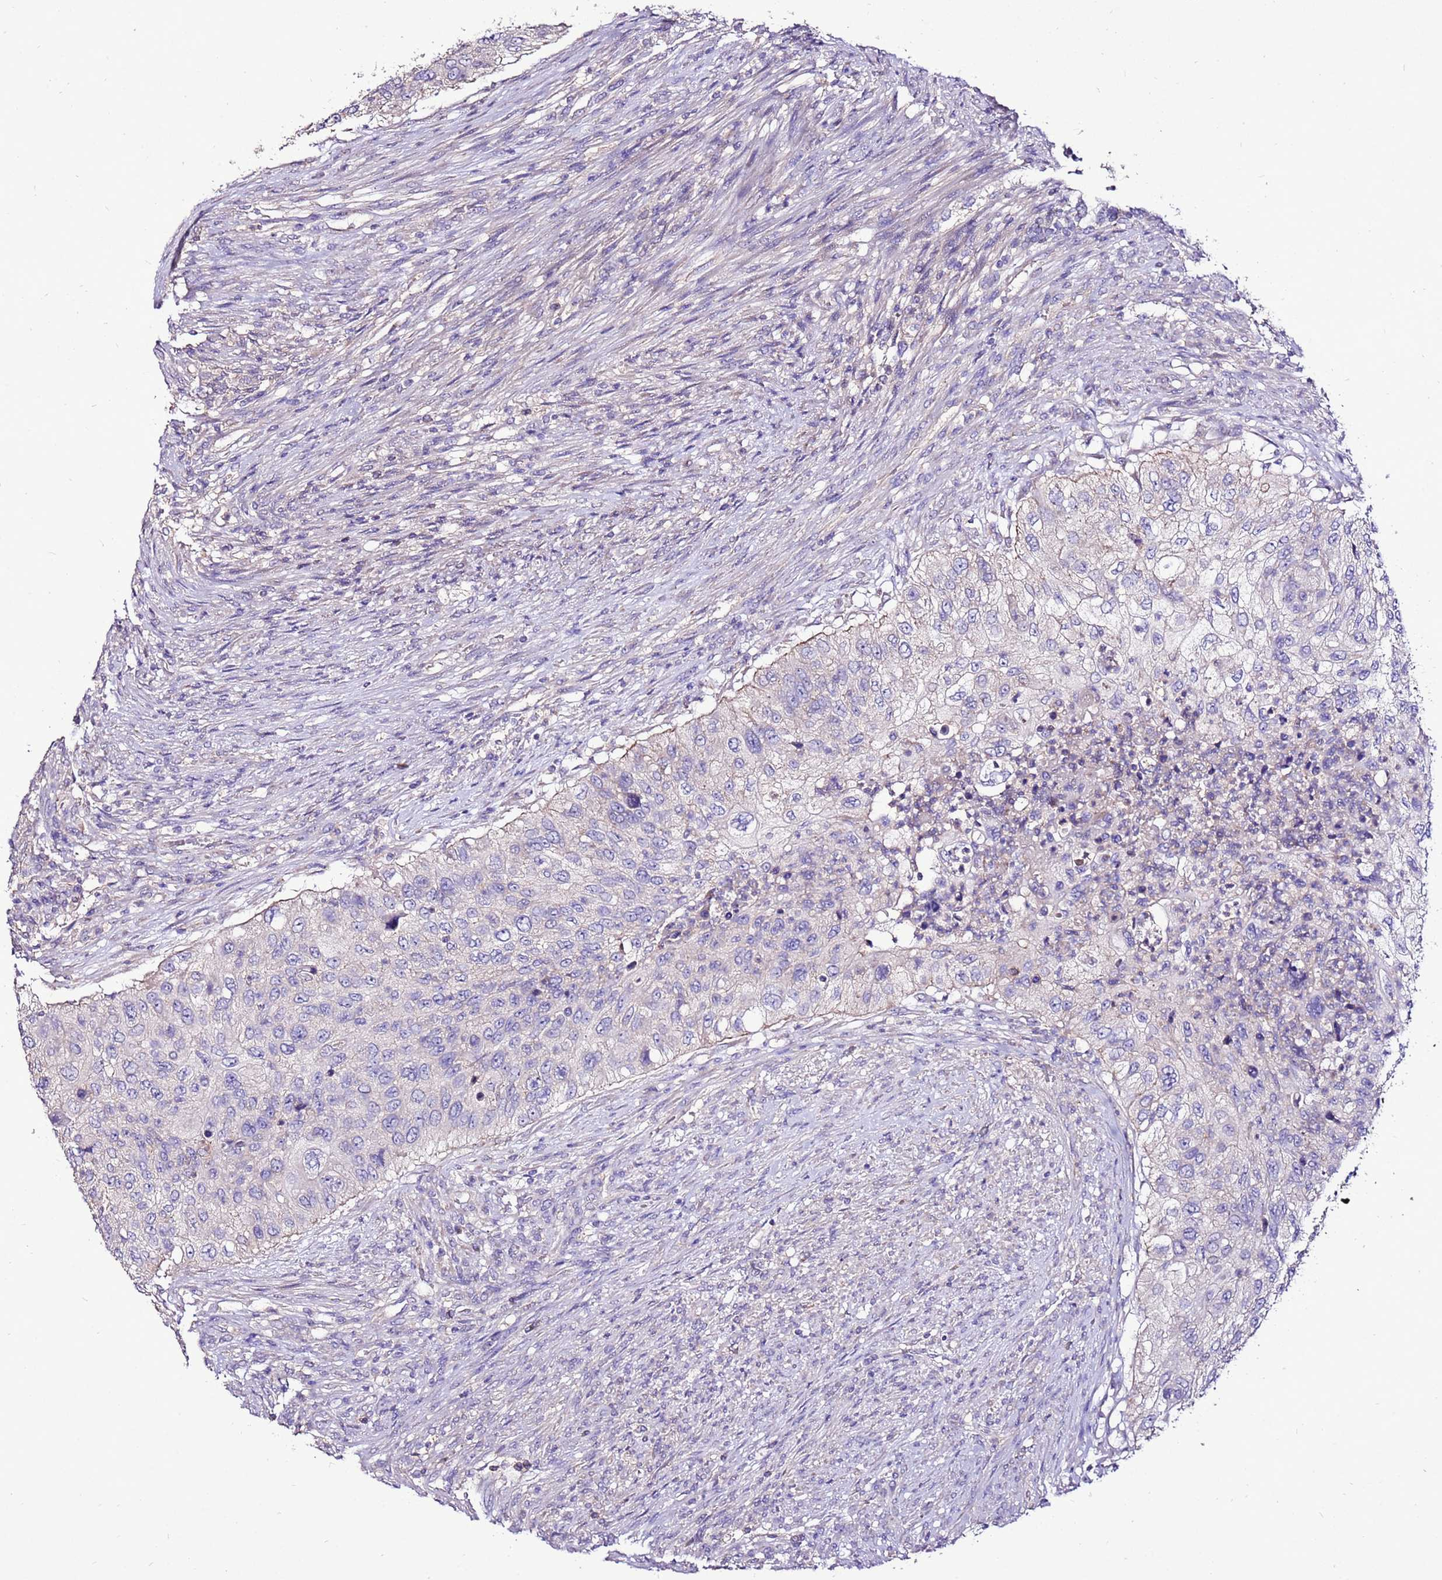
{"staining": {"intensity": "negative", "quantity": "none", "location": "none"}, "tissue": "urothelial cancer", "cell_type": "Tumor cells", "image_type": "cancer", "snomed": [{"axis": "morphology", "description": "Urothelial carcinoma, High grade"}, {"axis": "topography", "description": "Urinary bladder"}], "caption": "The histopathology image shows no significant positivity in tumor cells of urothelial cancer.", "gene": "TMEM106C", "patient": {"sex": "female", "age": 60}}